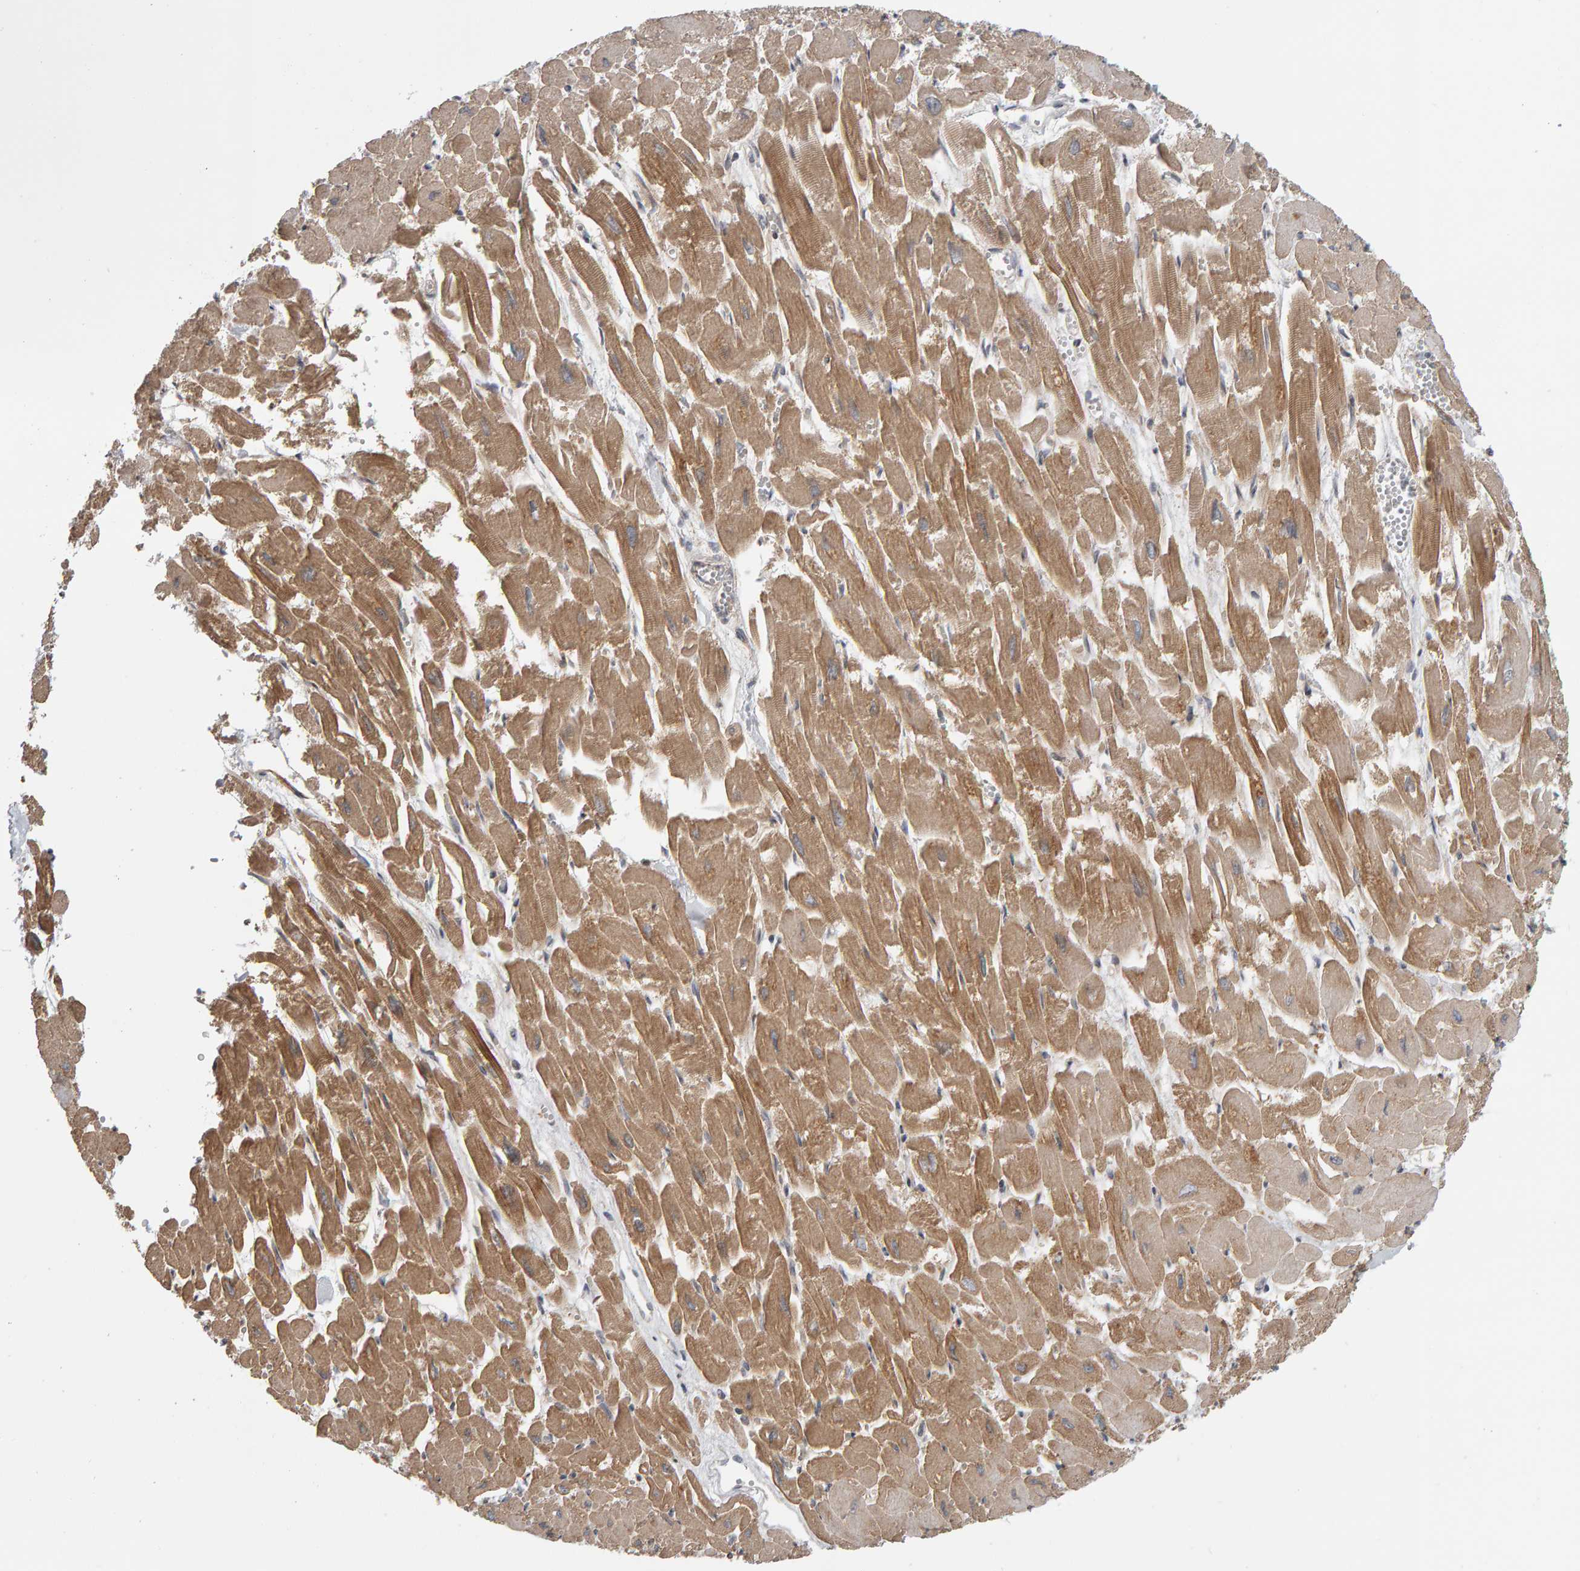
{"staining": {"intensity": "moderate", "quantity": ">75%", "location": "cytoplasmic/membranous"}, "tissue": "heart muscle", "cell_type": "Cardiomyocytes", "image_type": "normal", "snomed": [{"axis": "morphology", "description": "Normal tissue, NOS"}, {"axis": "topography", "description": "Heart"}], "caption": "Moderate cytoplasmic/membranous staining is present in approximately >75% of cardiomyocytes in unremarkable heart muscle.", "gene": "C9orf72", "patient": {"sex": "male", "age": 54}}